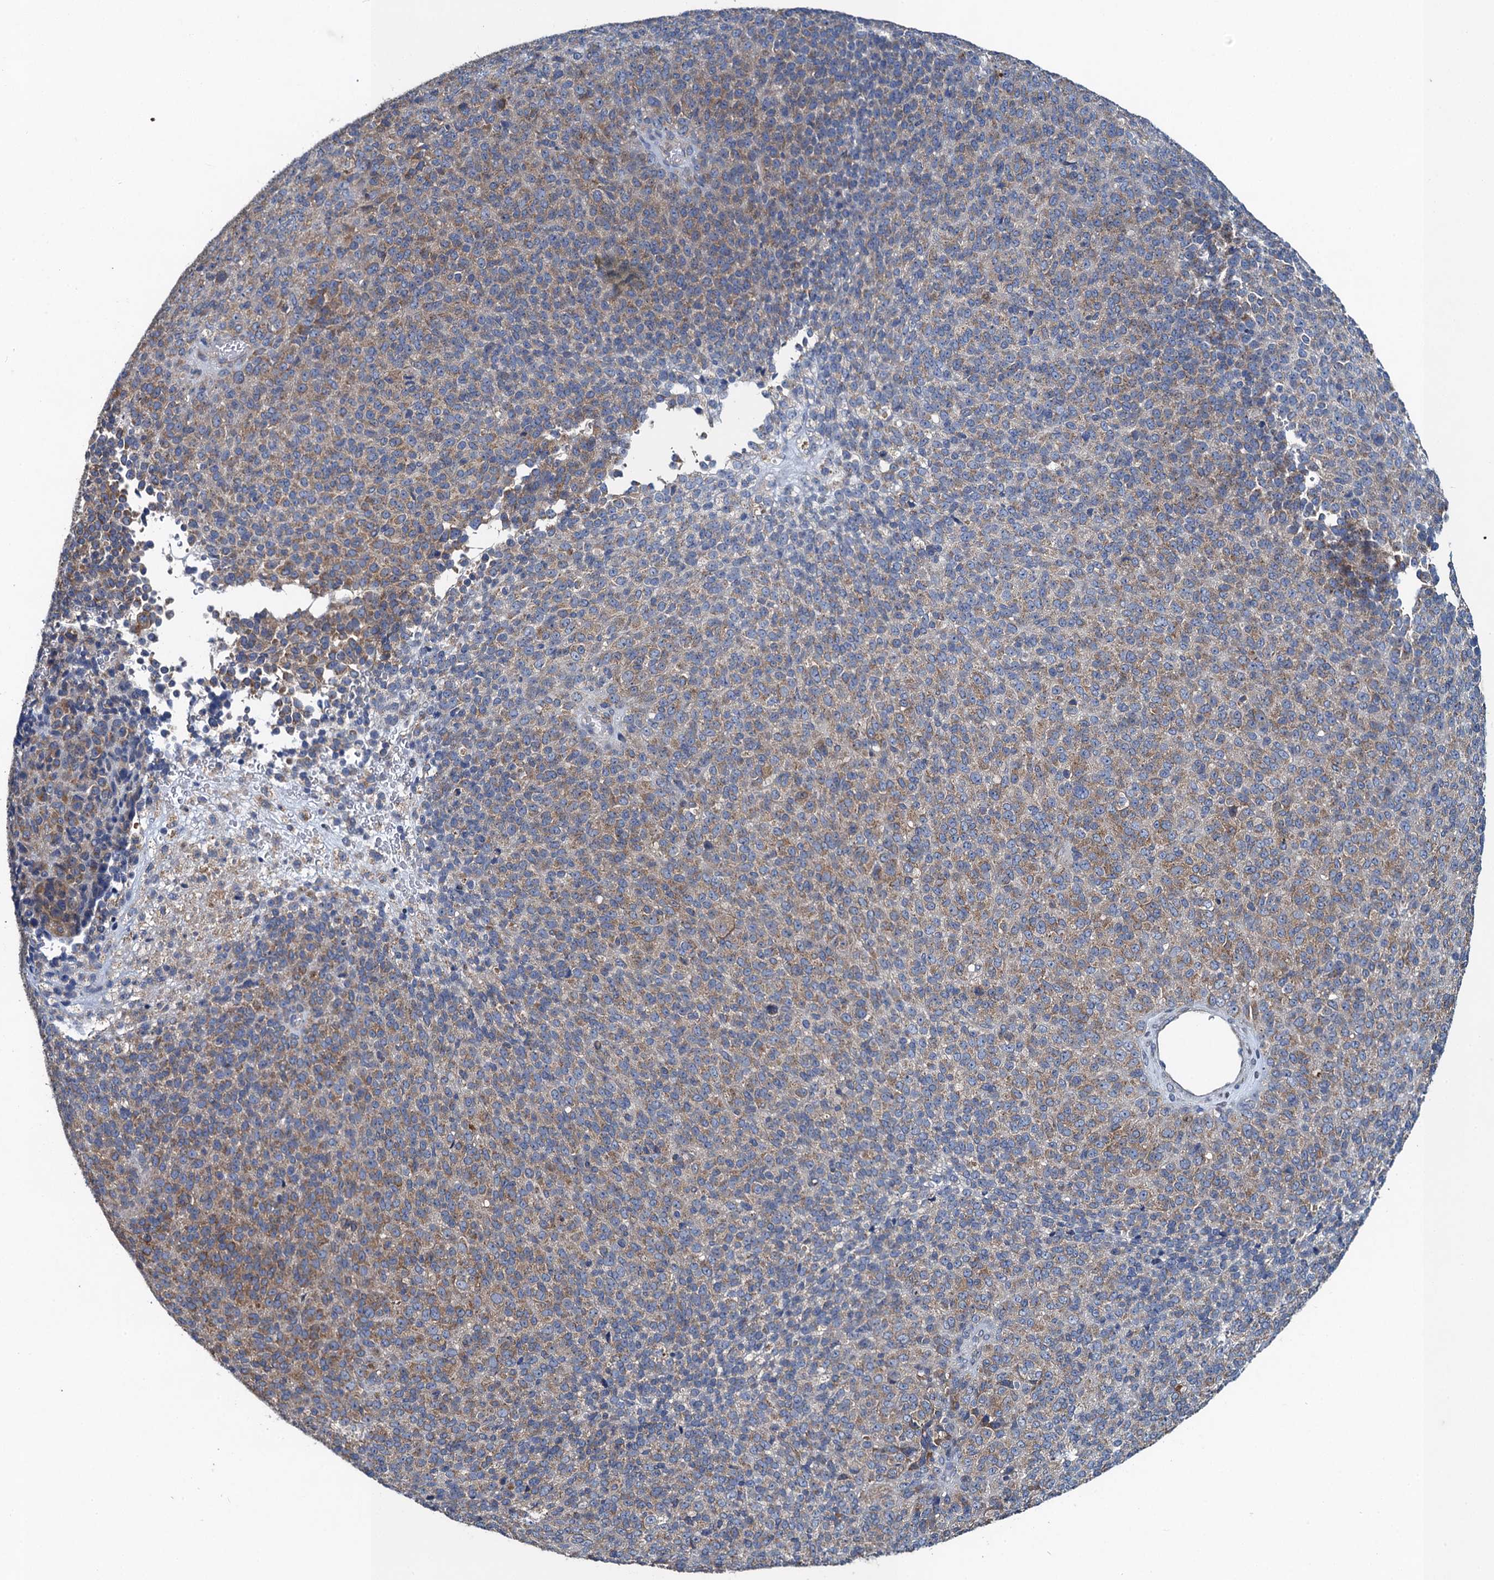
{"staining": {"intensity": "moderate", "quantity": "<25%", "location": "cytoplasmic/membranous"}, "tissue": "melanoma", "cell_type": "Tumor cells", "image_type": "cancer", "snomed": [{"axis": "morphology", "description": "Malignant melanoma, Metastatic site"}, {"axis": "topography", "description": "Brain"}], "caption": "The micrograph demonstrates staining of malignant melanoma (metastatic site), revealing moderate cytoplasmic/membranous protein staining (brown color) within tumor cells.", "gene": "SNAP29", "patient": {"sex": "female", "age": 56}}